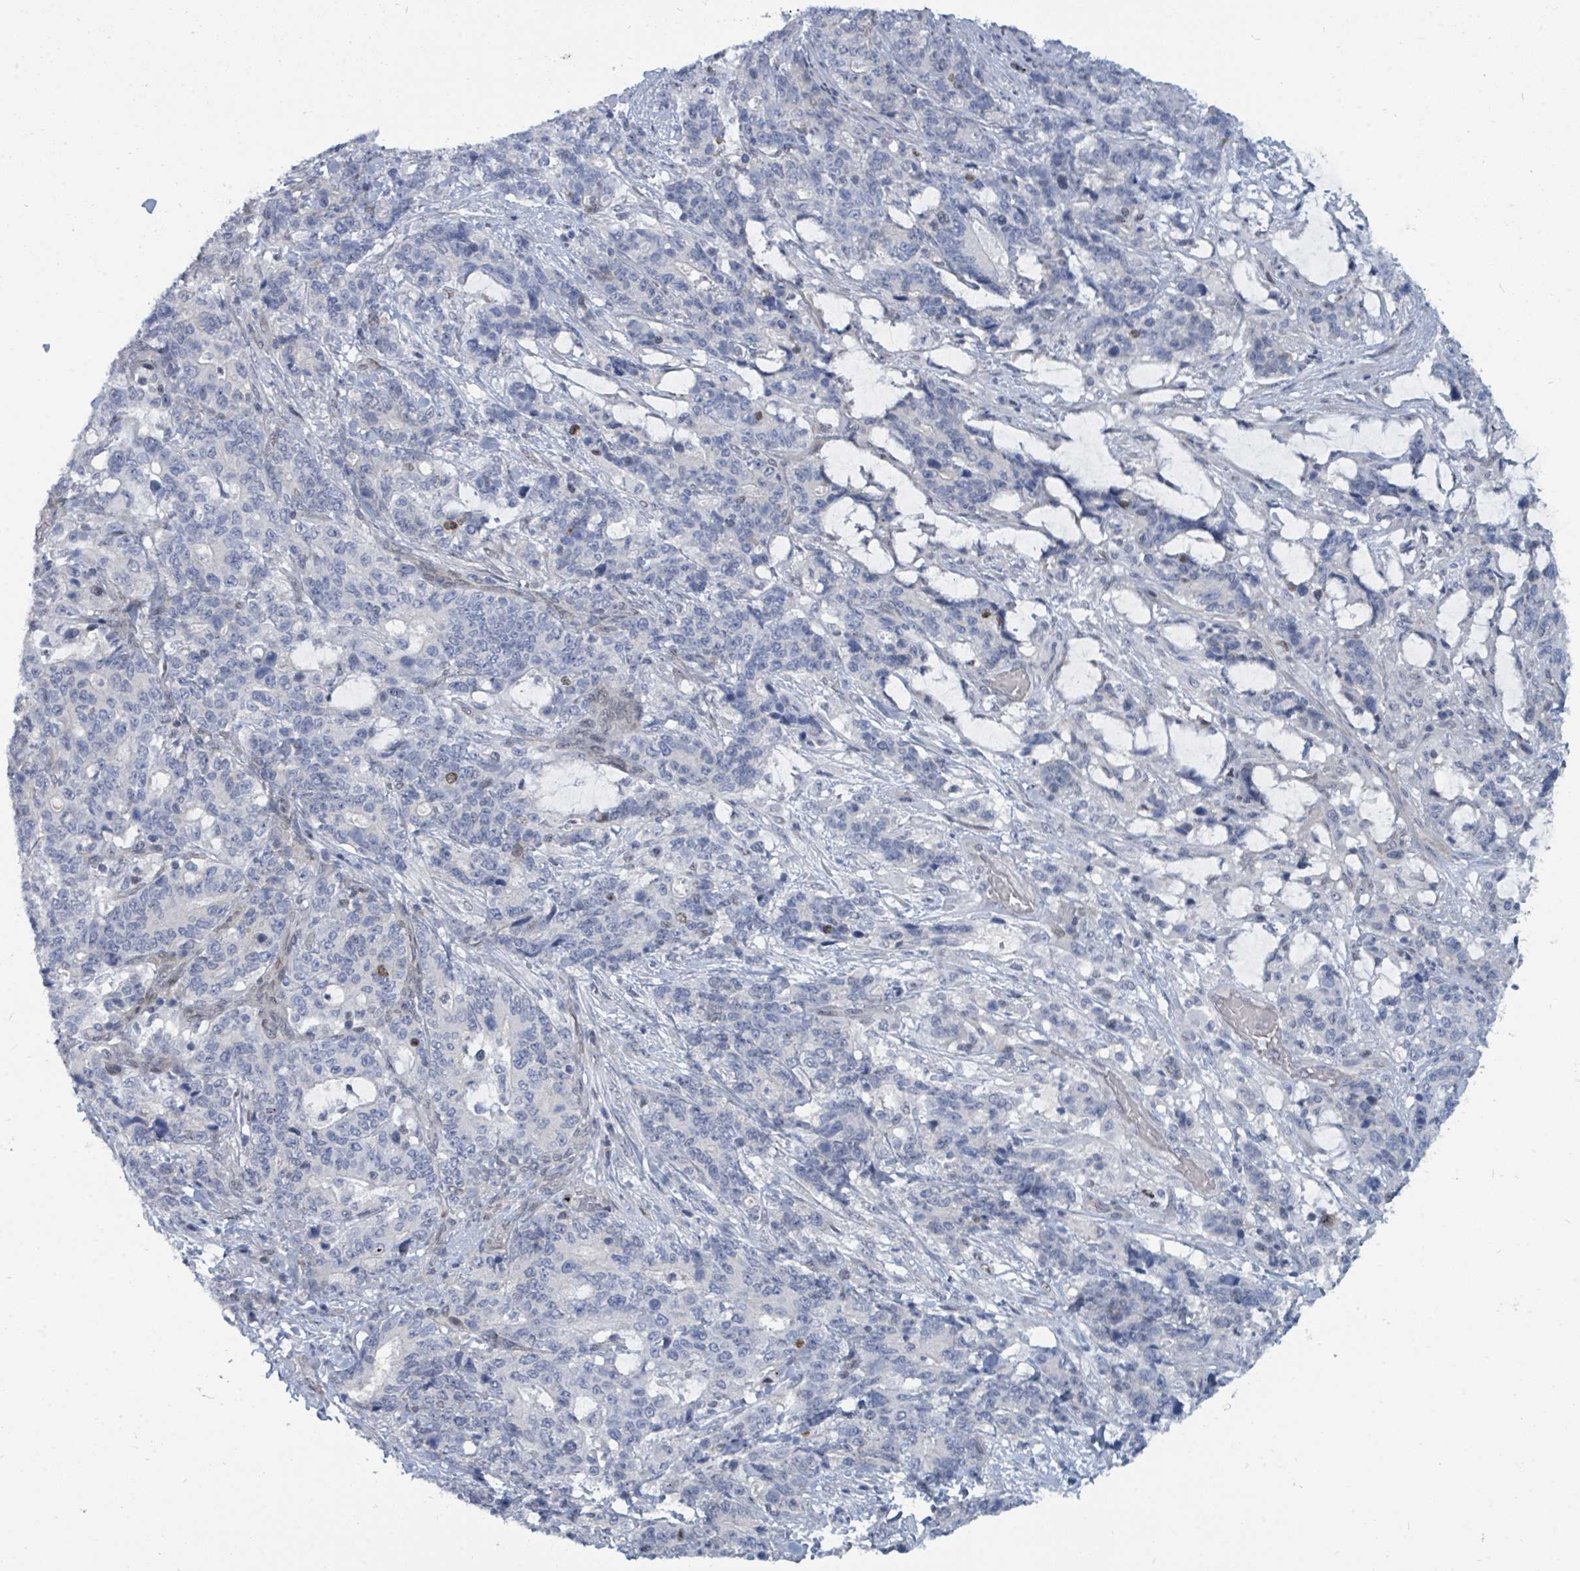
{"staining": {"intensity": "negative", "quantity": "none", "location": "none"}, "tissue": "stomach cancer", "cell_type": "Tumor cells", "image_type": "cancer", "snomed": [{"axis": "morphology", "description": "Normal tissue, NOS"}, {"axis": "morphology", "description": "Adenocarcinoma, NOS"}, {"axis": "topography", "description": "Stomach"}], "caption": "IHC histopathology image of human stomach adenocarcinoma stained for a protein (brown), which displays no staining in tumor cells.", "gene": "SUMO4", "patient": {"sex": "female", "age": 64}}